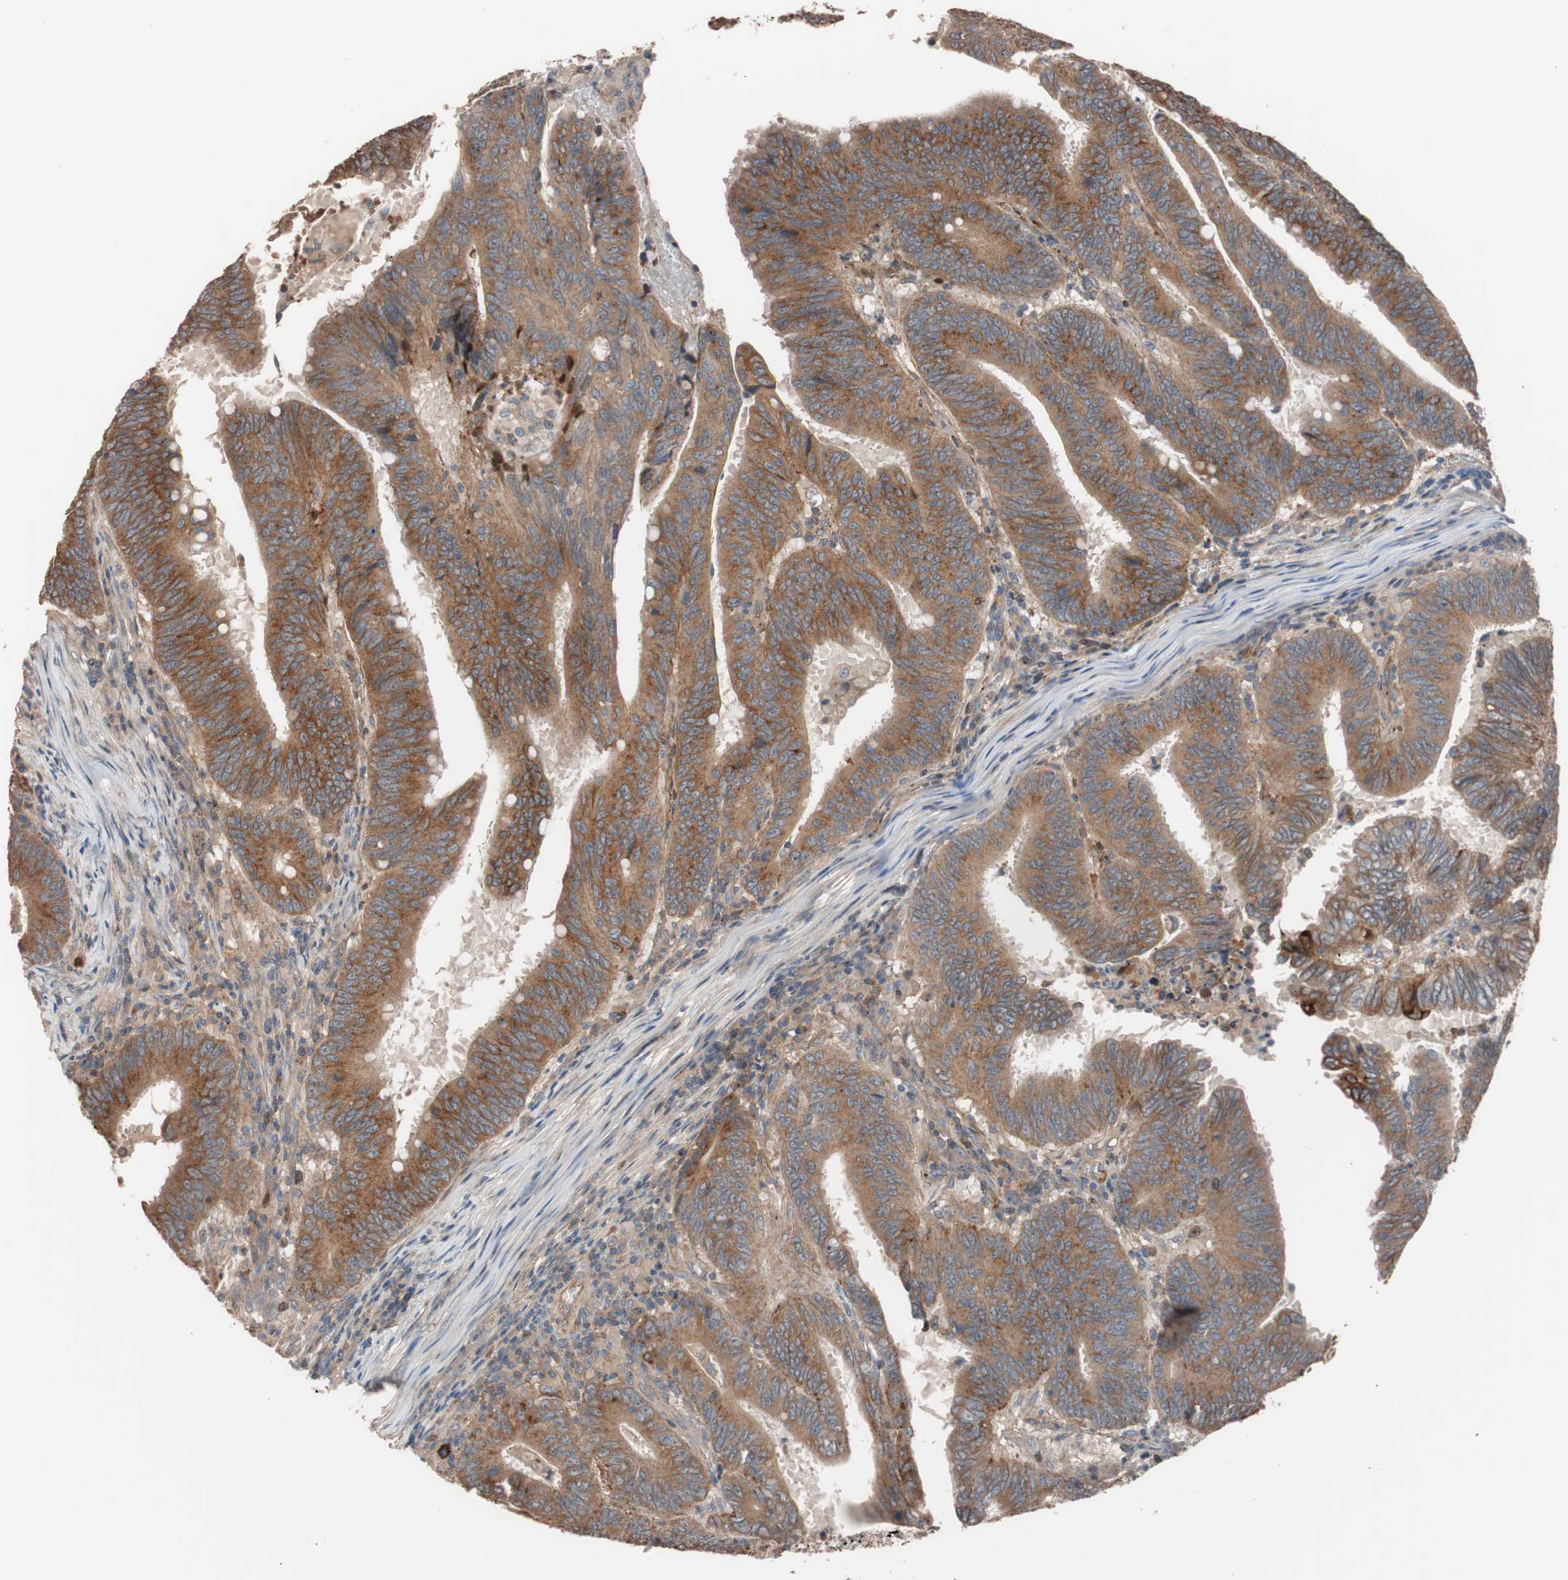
{"staining": {"intensity": "strong", "quantity": ">75%", "location": "cytoplasmic/membranous"}, "tissue": "colorectal cancer", "cell_type": "Tumor cells", "image_type": "cancer", "snomed": [{"axis": "morphology", "description": "Adenocarcinoma, NOS"}, {"axis": "topography", "description": "Colon"}], "caption": "Immunohistochemistry (IHC) (DAB (3,3'-diaminobenzidine)) staining of human colorectal cancer (adenocarcinoma) reveals strong cytoplasmic/membranous protein staining in approximately >75% of tumor cells.", "gene": "SDC4", "patient": {"sex": "male", "age": 45}}